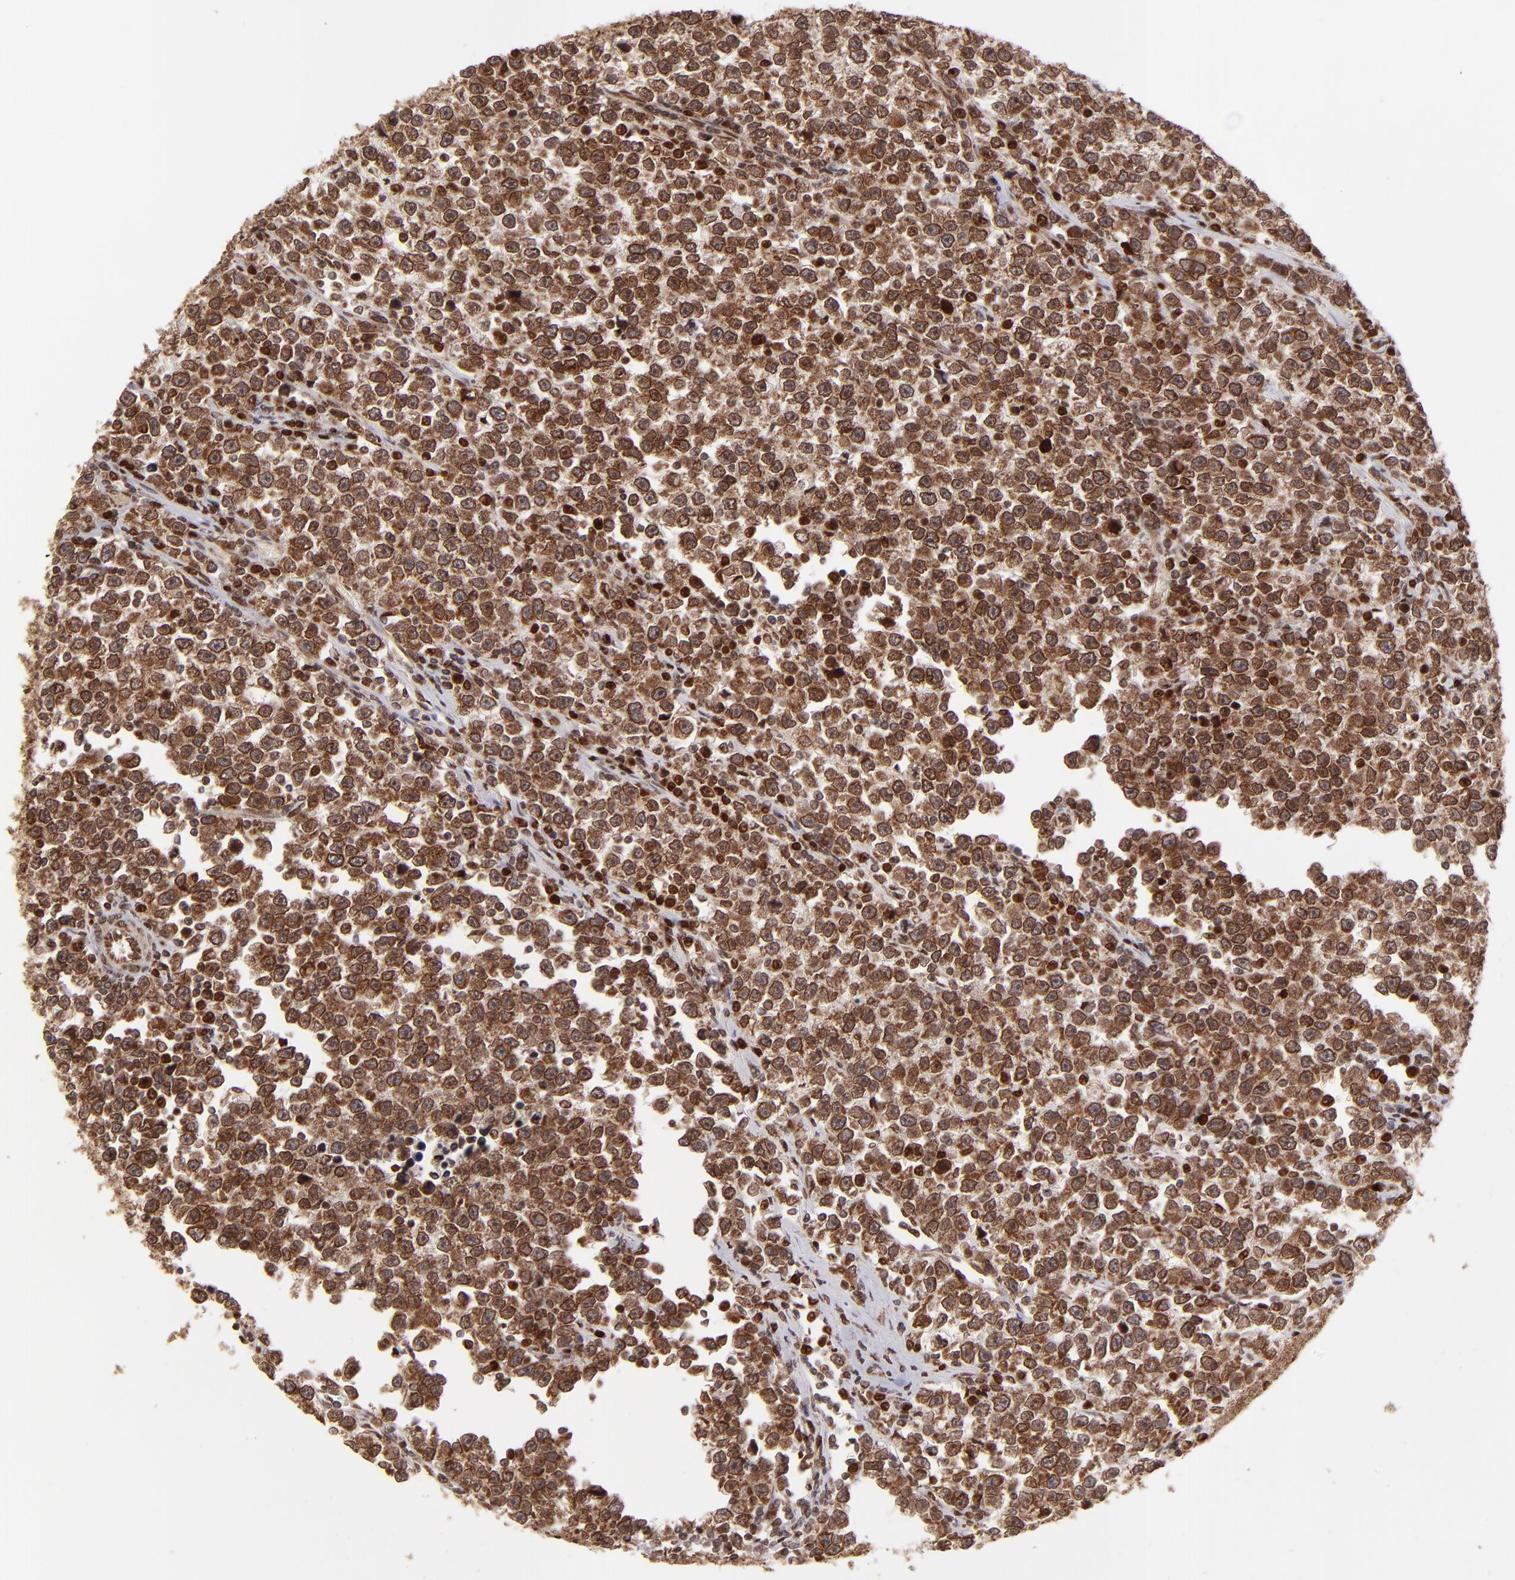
{"staining": {"intensity": "strong", "quantity": ">75%", "location": "cytoplasmic/membranous,nuclear"}, "tissue": "testis cancer", "cell_type": "Tumor cells", "image_type": "cancer", "snomed": [{"axis": "morphology", "description": "Seminoma, NOS"}, {"axis": "topography", "description": "Testis"}], "caption": "There is high levels of strong cytoplasmic/membranous and nuclear staining in tumor cells of seminoma (testis), as demonstrated by immunohistochemical staining (brown color).", "gene": "TOP1MT", "patient": {"sex": "male", "age": 43}}